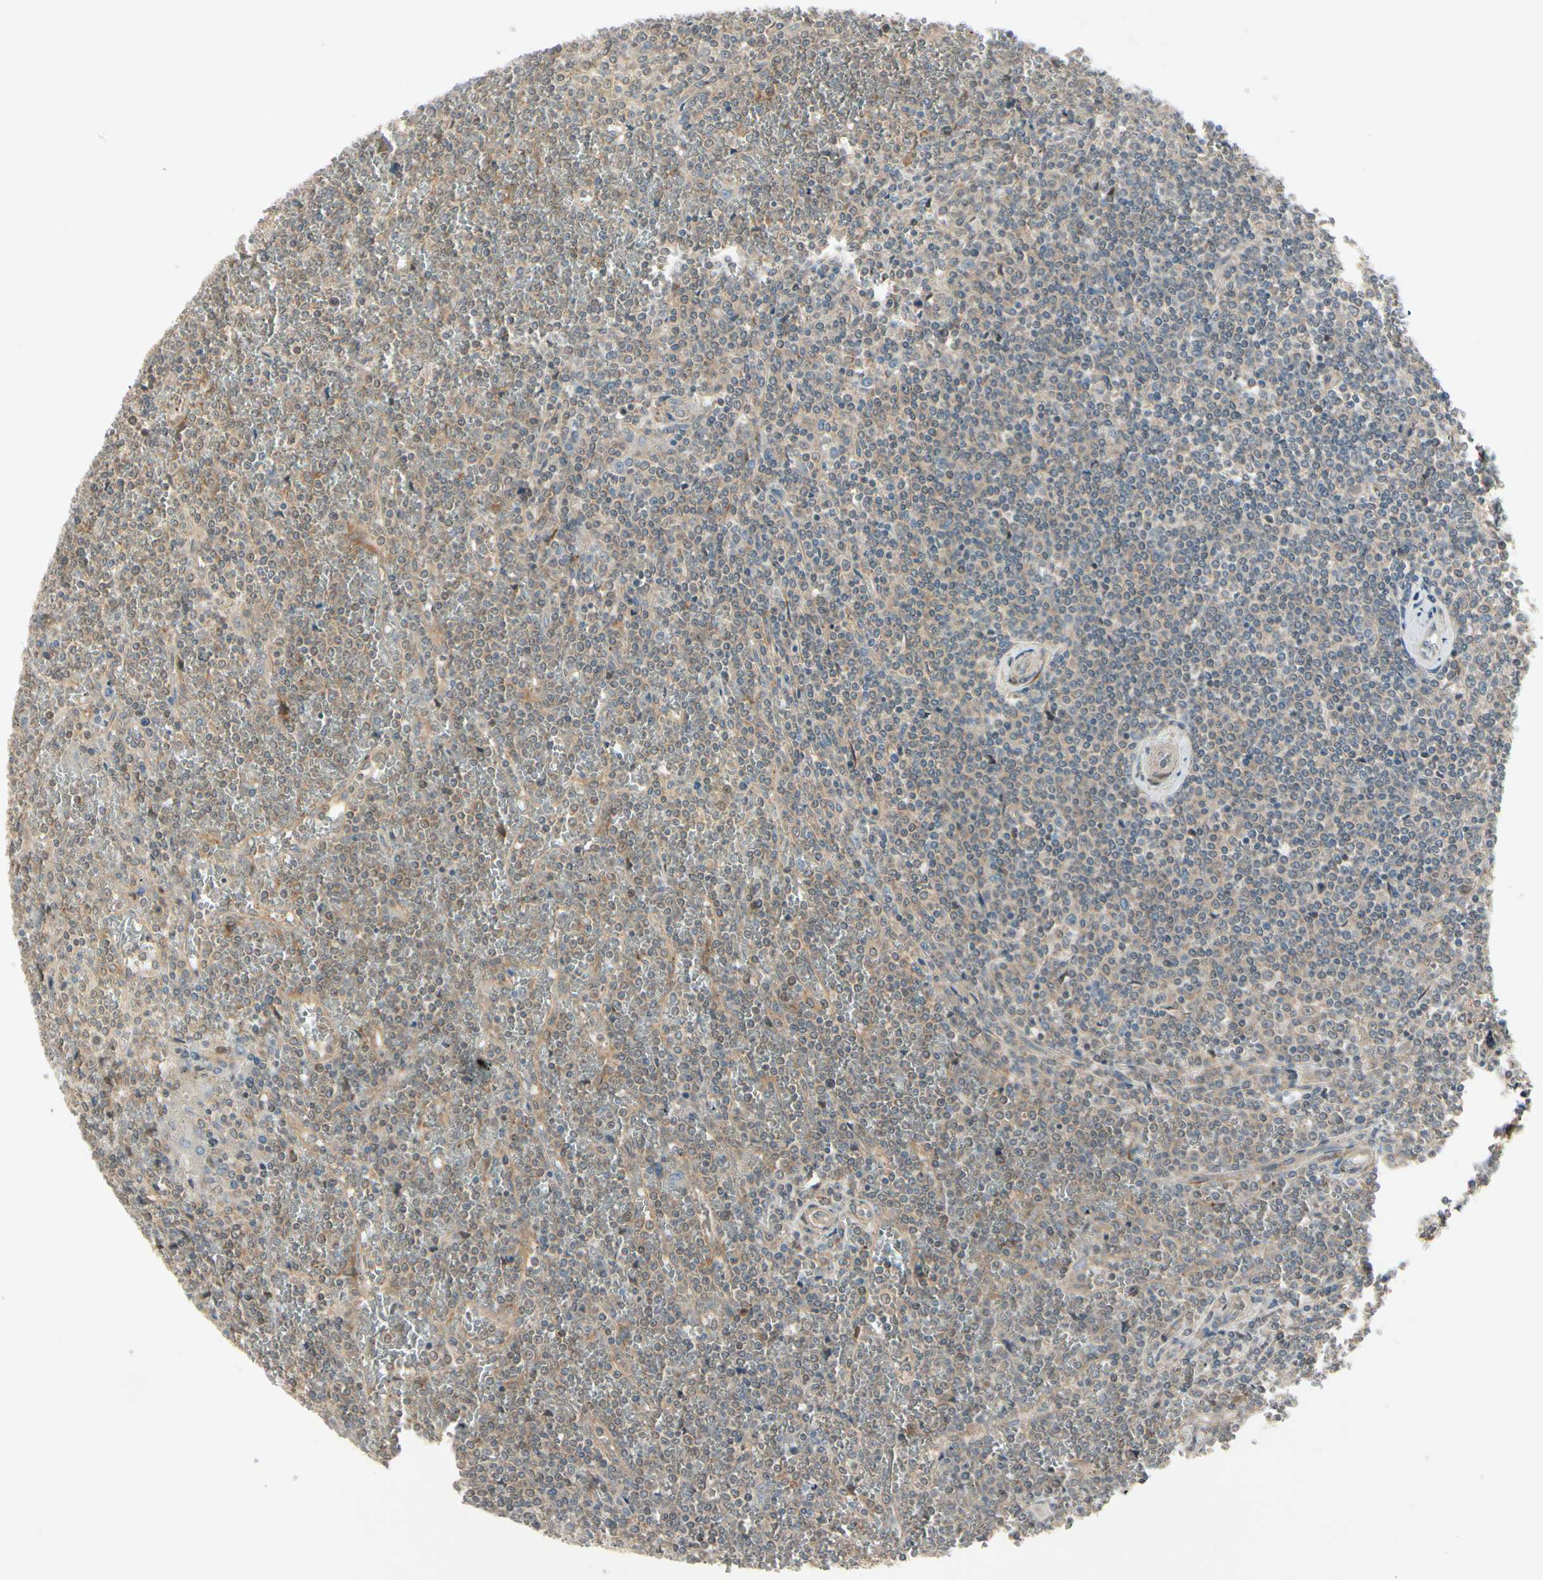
{"staining": {"intensity": "weak", "quantity": "25%-75%", "location": "cytoplasmic/membranous"}, "tissue": "lymphoma", "cell_type": "Tumor cells", "image_type": "cancer", "snomed": [{"axis": "morphology", "description": "Malignant lymphoma, non-Hodgkin's type, Low grade"}, {"axis": "topography", "description": "Spleen"}], "caption": "The micrograph exhibits a brown stain indicating the presence of a protein in the cytoplasmic/membranous of tumor cells in low-grade malignant lymphoma, non-Hodgkin's type. (DAB IHC, brown staining for protein, blue staining for nuclei).", "gene": "FHDC1", "patient": {"sex": "female", "age": 19}}